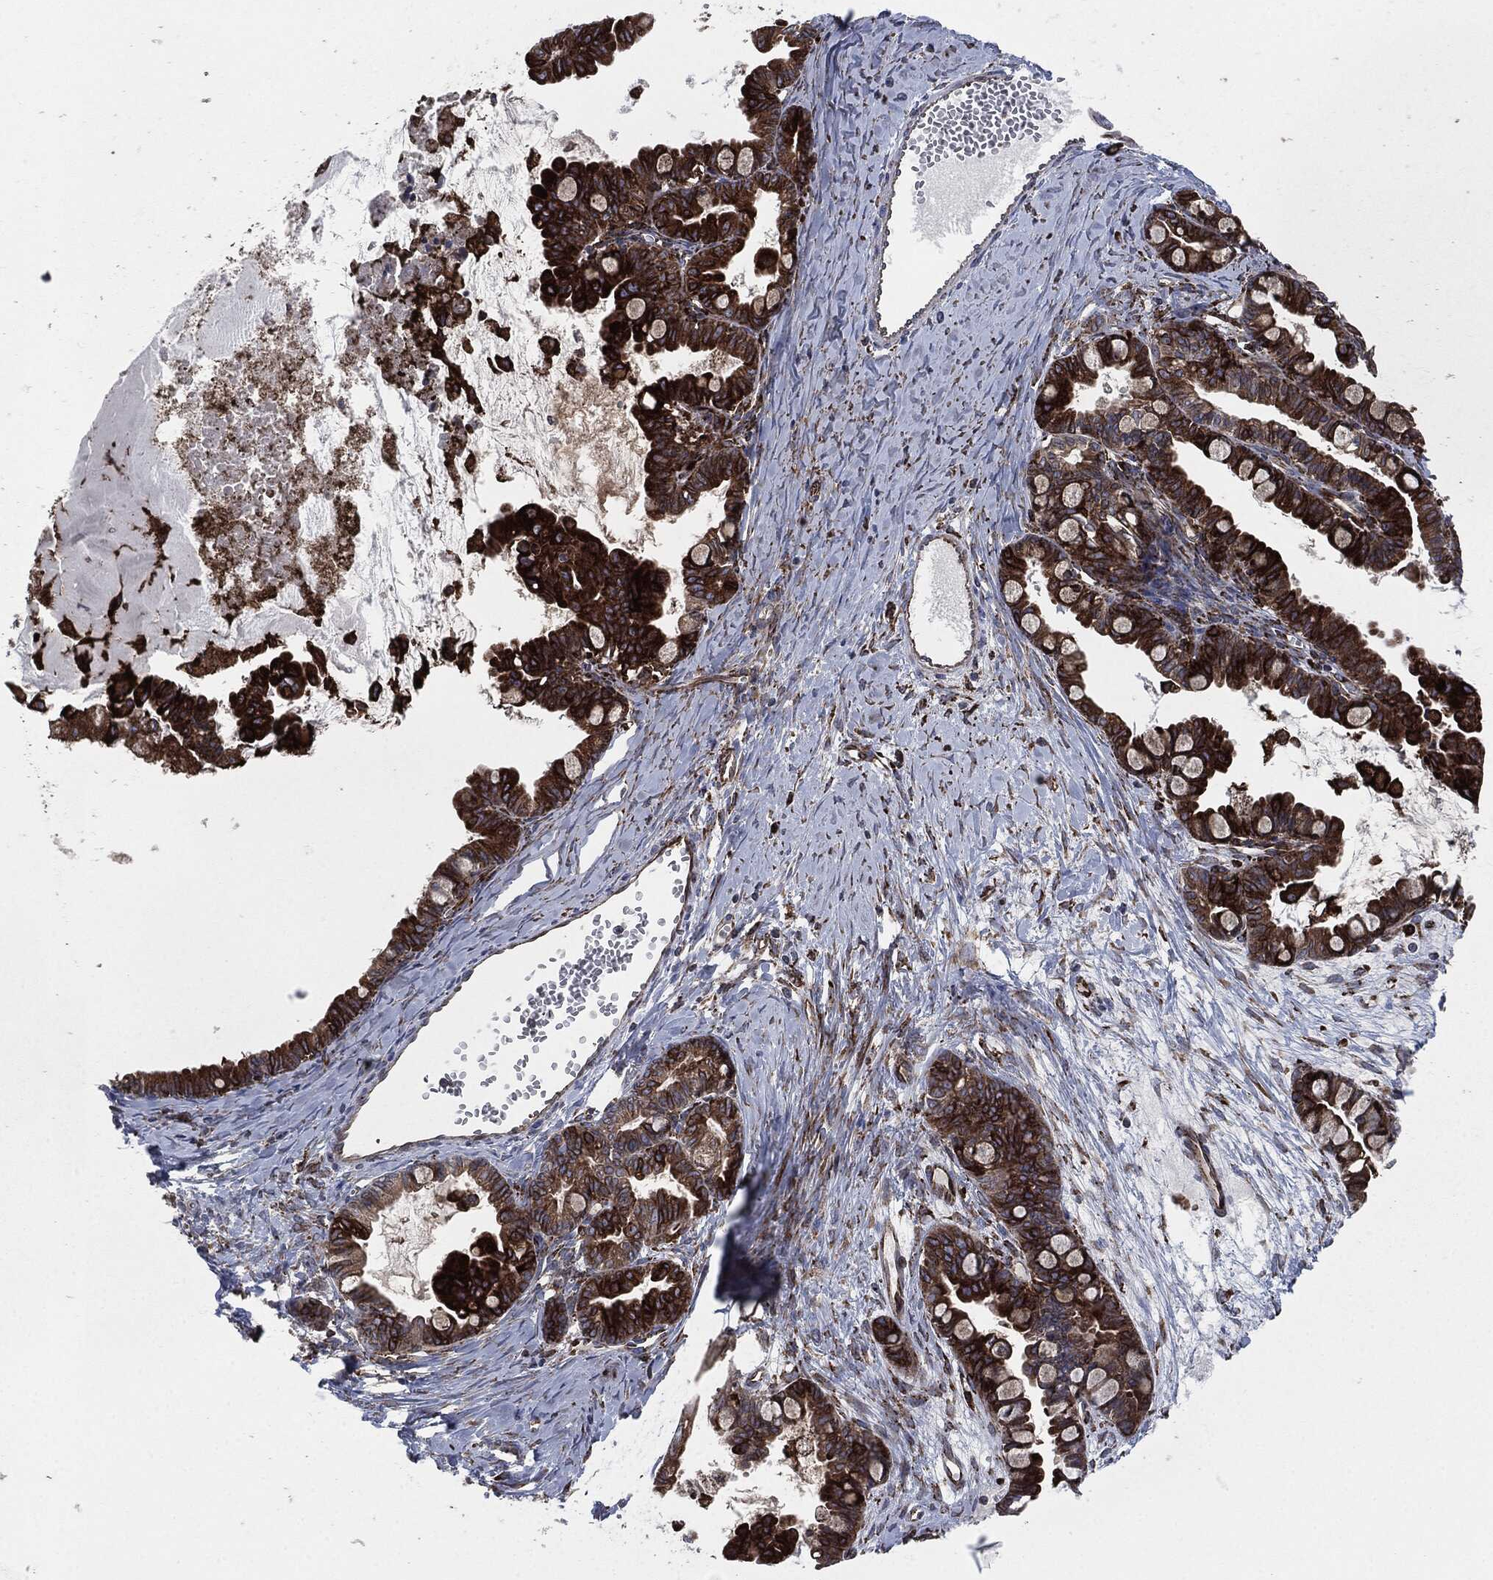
{"staining": {"intensity": "strong", "quantity": ">75%", "location": "cytoplasmic/membranous"}, "tissue": "ovarian cancer", "cell_type": "Tumor cells", "image_type": "cancer", "snomed": [{"axis": "morphology", "description": "Cystadenocarcinoma, mucinous, NOS"}, {"axis": "topography", "description": "Ovary"}], "caption": "IHC photomicrograph of human ovarian mucinous cystadenocarcinoma stained for a protein (brown), which reveals high levels of strong cytoplasmic/membranous positivity in about >75% of tumor cells.", "gene": "CALR", "patient": {"sex": "female", "age": 63}}